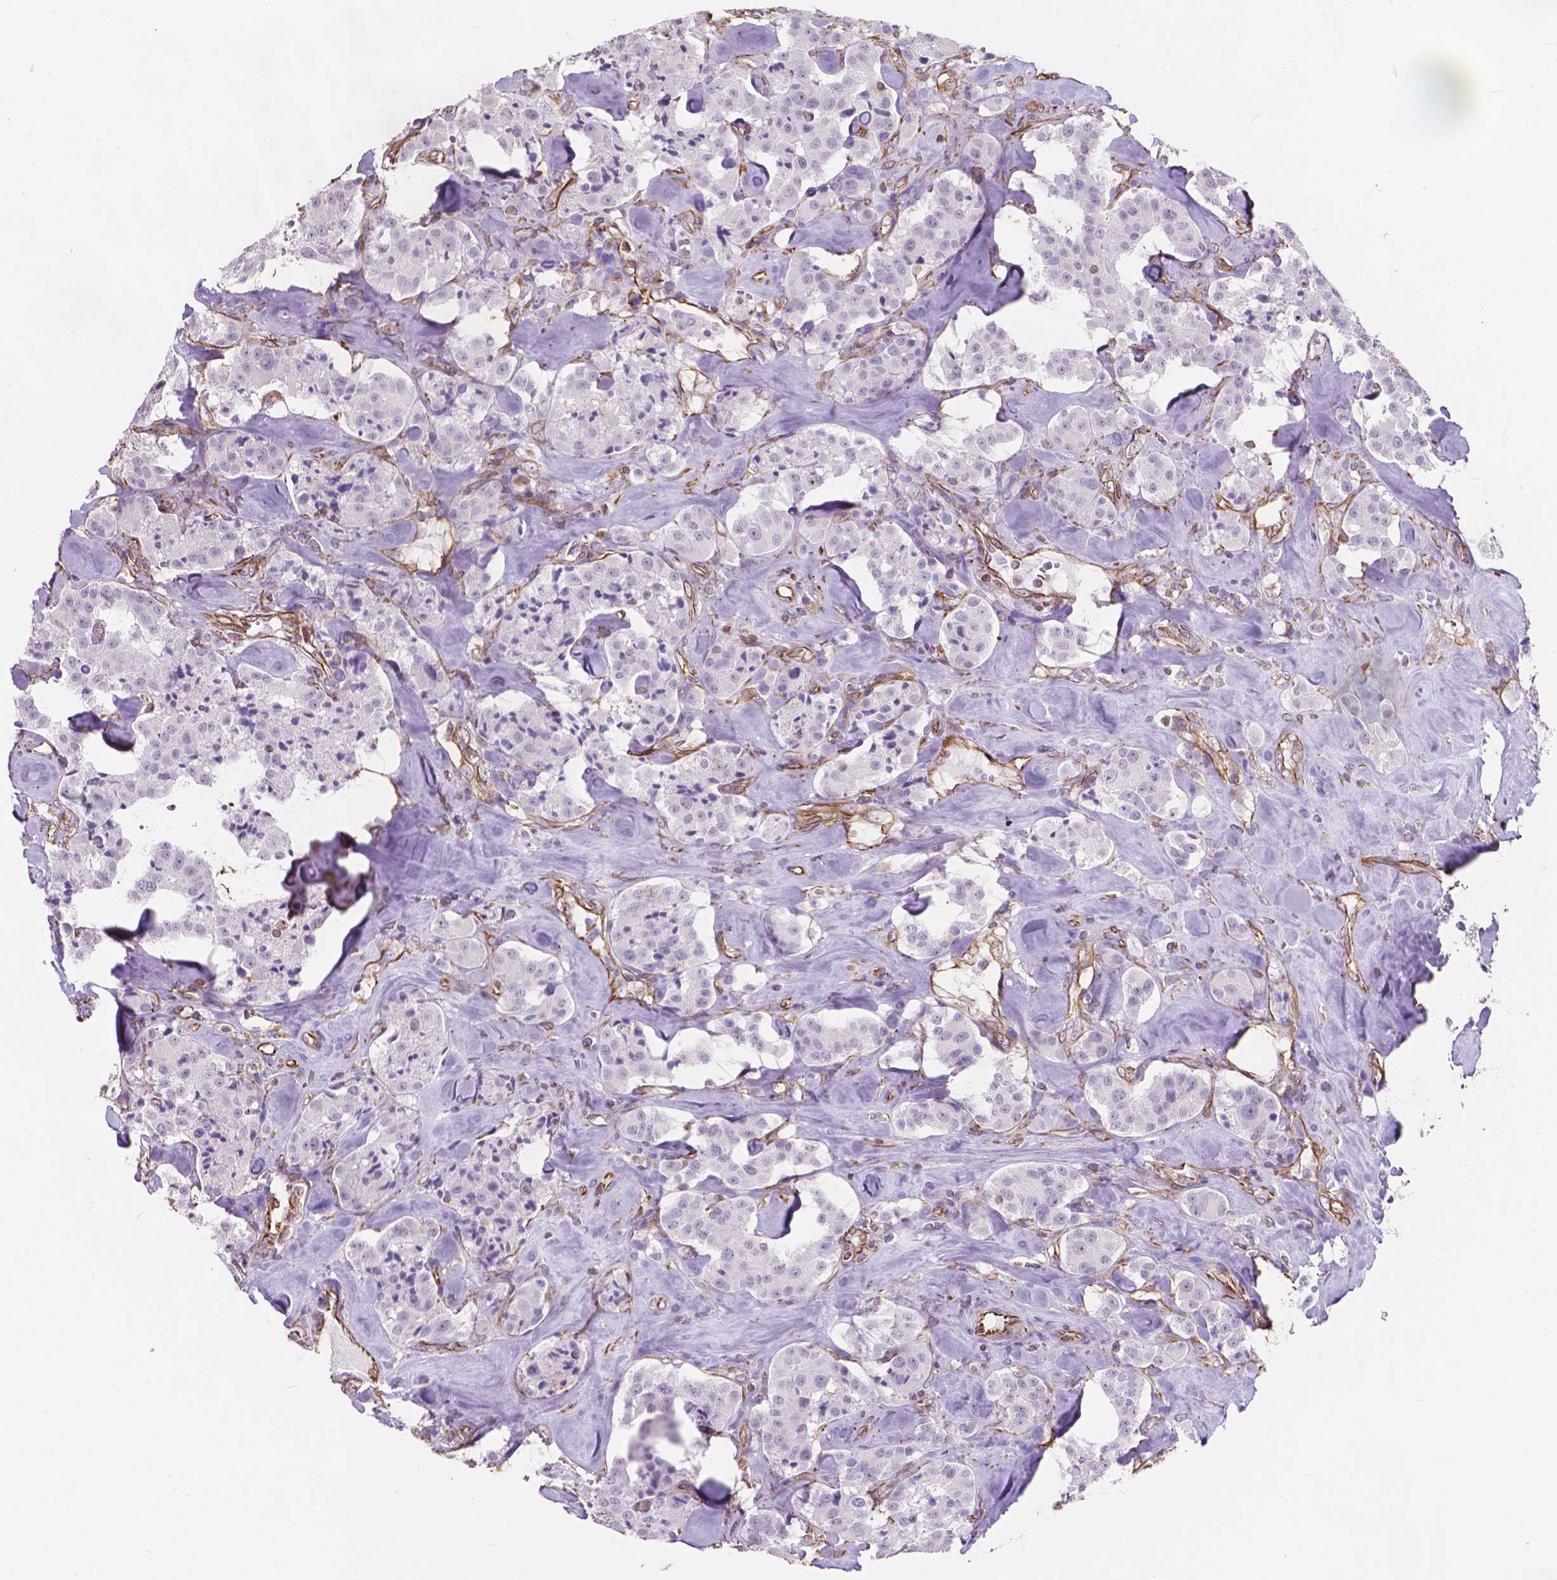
{"staining": {"intensity": "negative", "quantity": "none", "location": "none"}, "tissue": "carcinoid", "cell_type": "Tumor cells", "image_type": "cancer", "snomed": [{"axis": "morphology", "description": "Carcinoid, malignant, NOS"}, {"axis": "topography", "description": "Pancreas"}], "caption": "DAB immunohistochemical staining of carcinoid (malignant) demonstrates no significant positivity in tumor cells. (DAB IHC visualized using brightfield microscopy, high magnification).", "gene": "AMOT", "patient": {"sex": "male", "age": 41}}